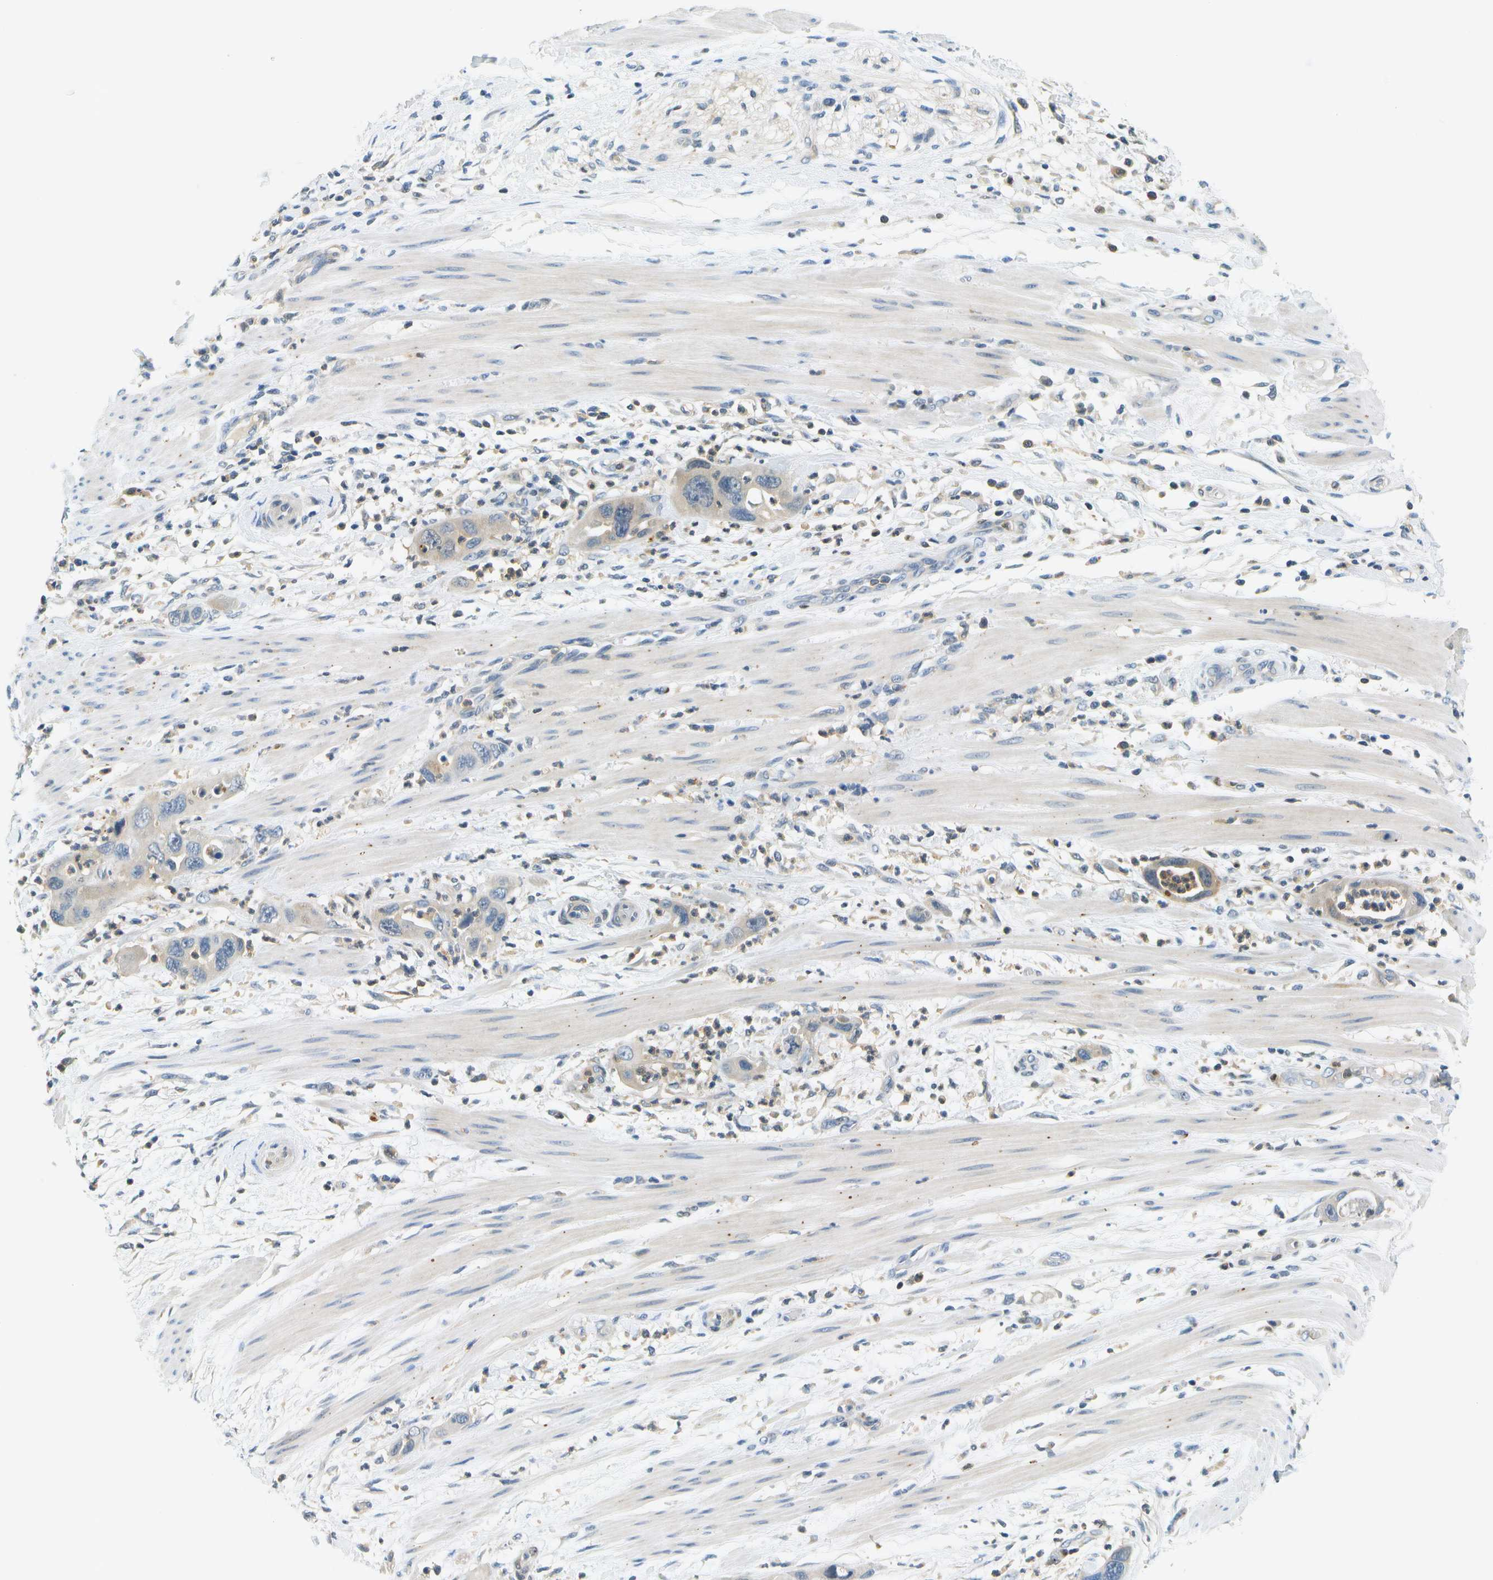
{"staining": {"intensity": "weak", "quantity": "<25%", "location": "cytoplasmic/membranous"}, "tissue": "pancreatic cancer", "cell_type": "Tumor cells", "image_type": "cancer", "snomed": [{"axis": "morphology", "description": "Adenocarcinoma, NOS"}, {"axis": "topography", "description": "Pancreas"}], "caption": "This is an IHC histopathology image of pancreatic cancer (adenocarcinoma). There is no expression in tumor cells.", "gene": "RASGRP2", "patient": {"sex": "female", "age": 71}}